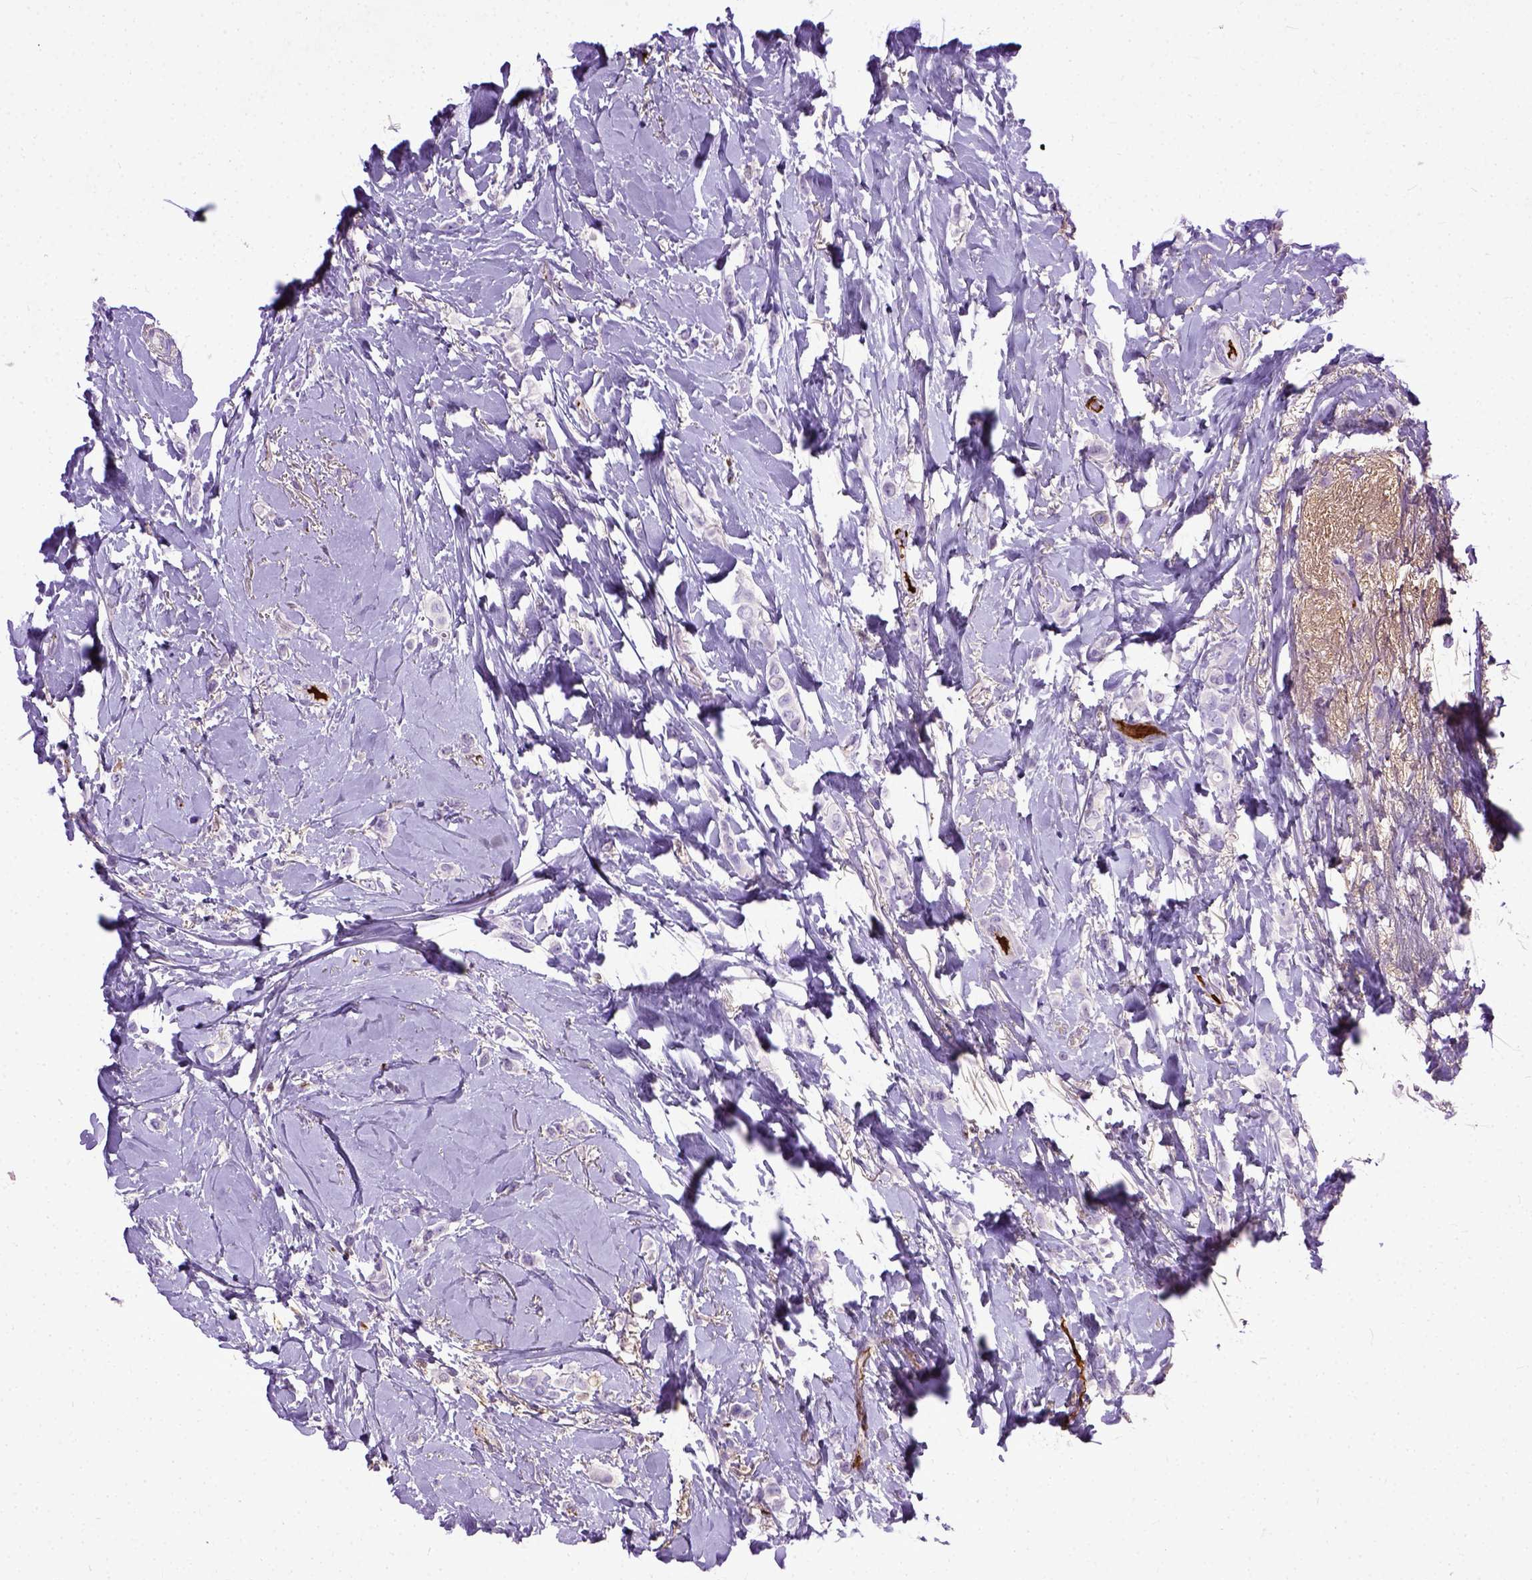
{"staining": {"intensity": "negative", "quantity": "none", "location": "none"}, "tissue": "breast cancer", "cell_type": "Tumor cells", "image_type": "cancer", "snomed": [{"axis": "morphology", "description": "Lobular carcinoma"}, {"axis": "topography", "description": "Breast"}], "caption": "A high-resolution image shows IHC staining of lobular carcinoma (breast), which demonstrates no significant staining in tumor cells.", "gene": "ADAMTS8", "patient": {"sex": "female", "age": 66}}